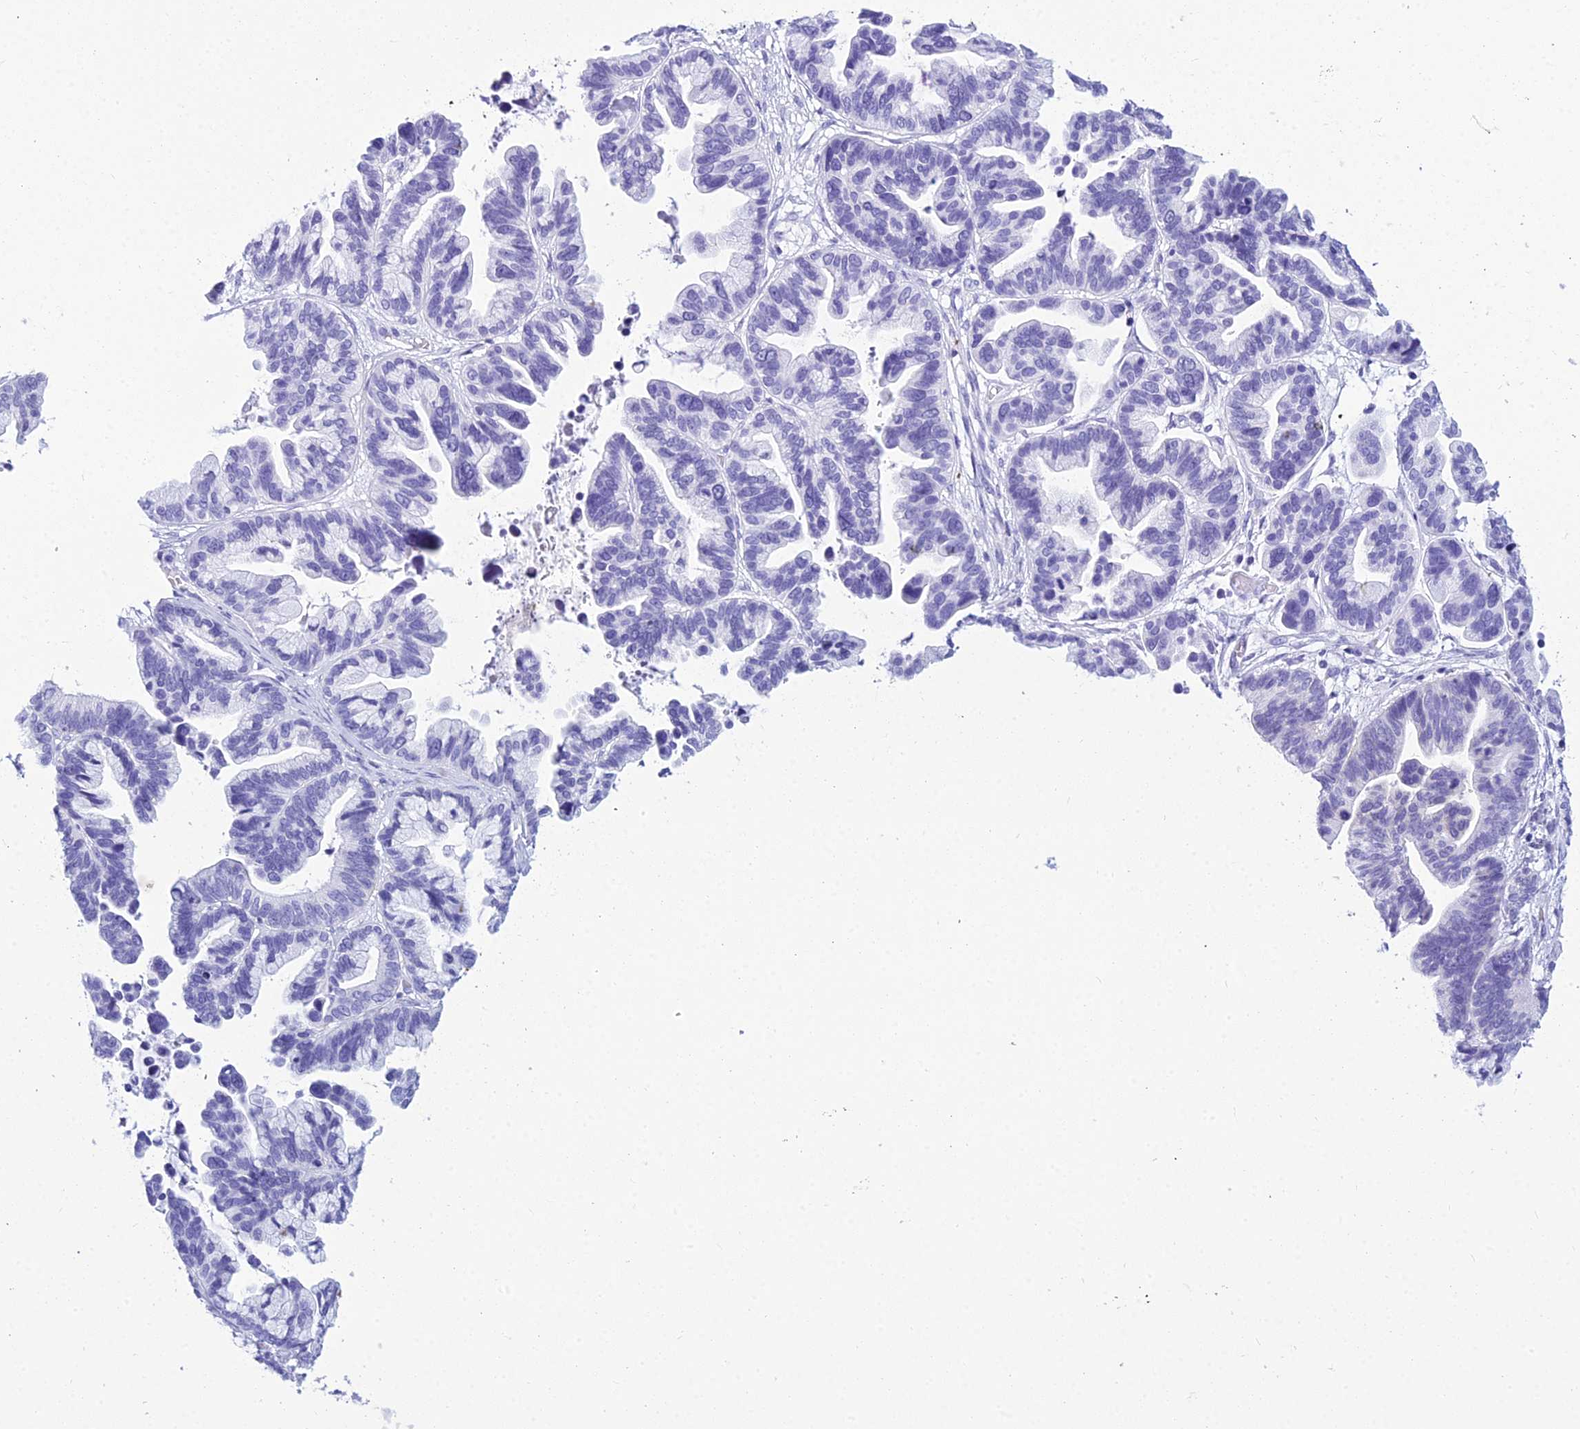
{"staining": {"intensity": "negative", "quantity": "none", "location": "none"}, "tissue": "ovarian cancer", "cell_type": "Tumor cells", "image_type": "cancer", "snomed": [{"axis": "morphology", "description": "Cystadenocarcinoma, serous, NOS"}, {"axis": "topography", "description": "Ovary"}], "caption": "High magnification brightfield microscopy of serous cystadenocarcinoma (ovarian) stained with DAB (brown) and counterstained with hematoxylin (blue): tumor cells show no significant staining.", "gene": "ZNF442", "patient": {"sex": "female", "age": 56}}